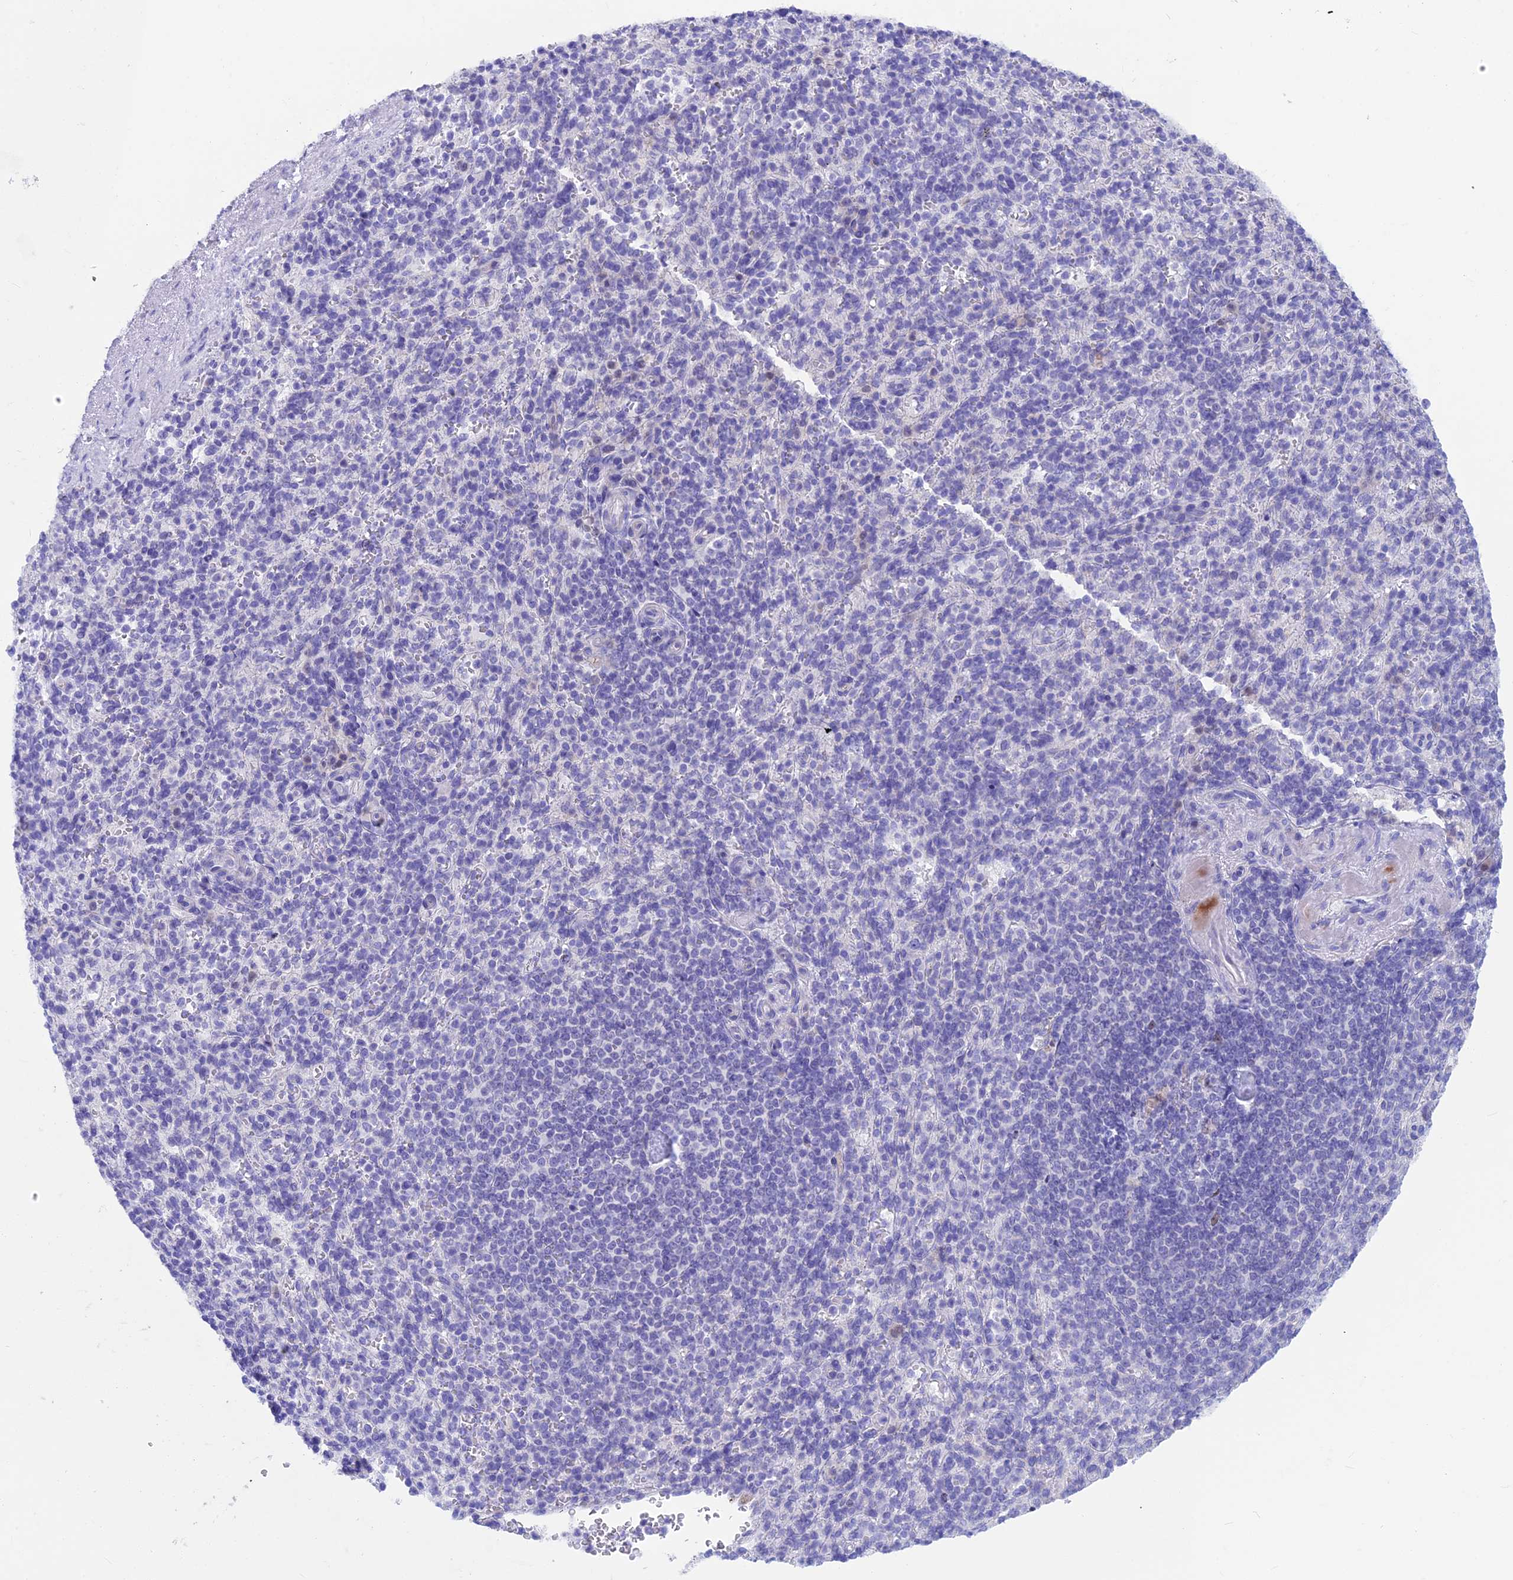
{"staining": {"intensity": "negative", "quantity": "none", "location": "none"}, "tissue": "spleen", "cell_type": "Cells in red pulp", "image_type": "normal", "snomed": [{"axis": "morphology", "description": "Normal tissue, NOS"}, {"axis": "topography", "description": "Spleen"}], "caption": "Human spleen stained for a protein using immunohistochemistry (IHC) reveals no staining in cells in red pulp.", "gene": "SNTN", "patient": {"sex": "female", "age": 74}}